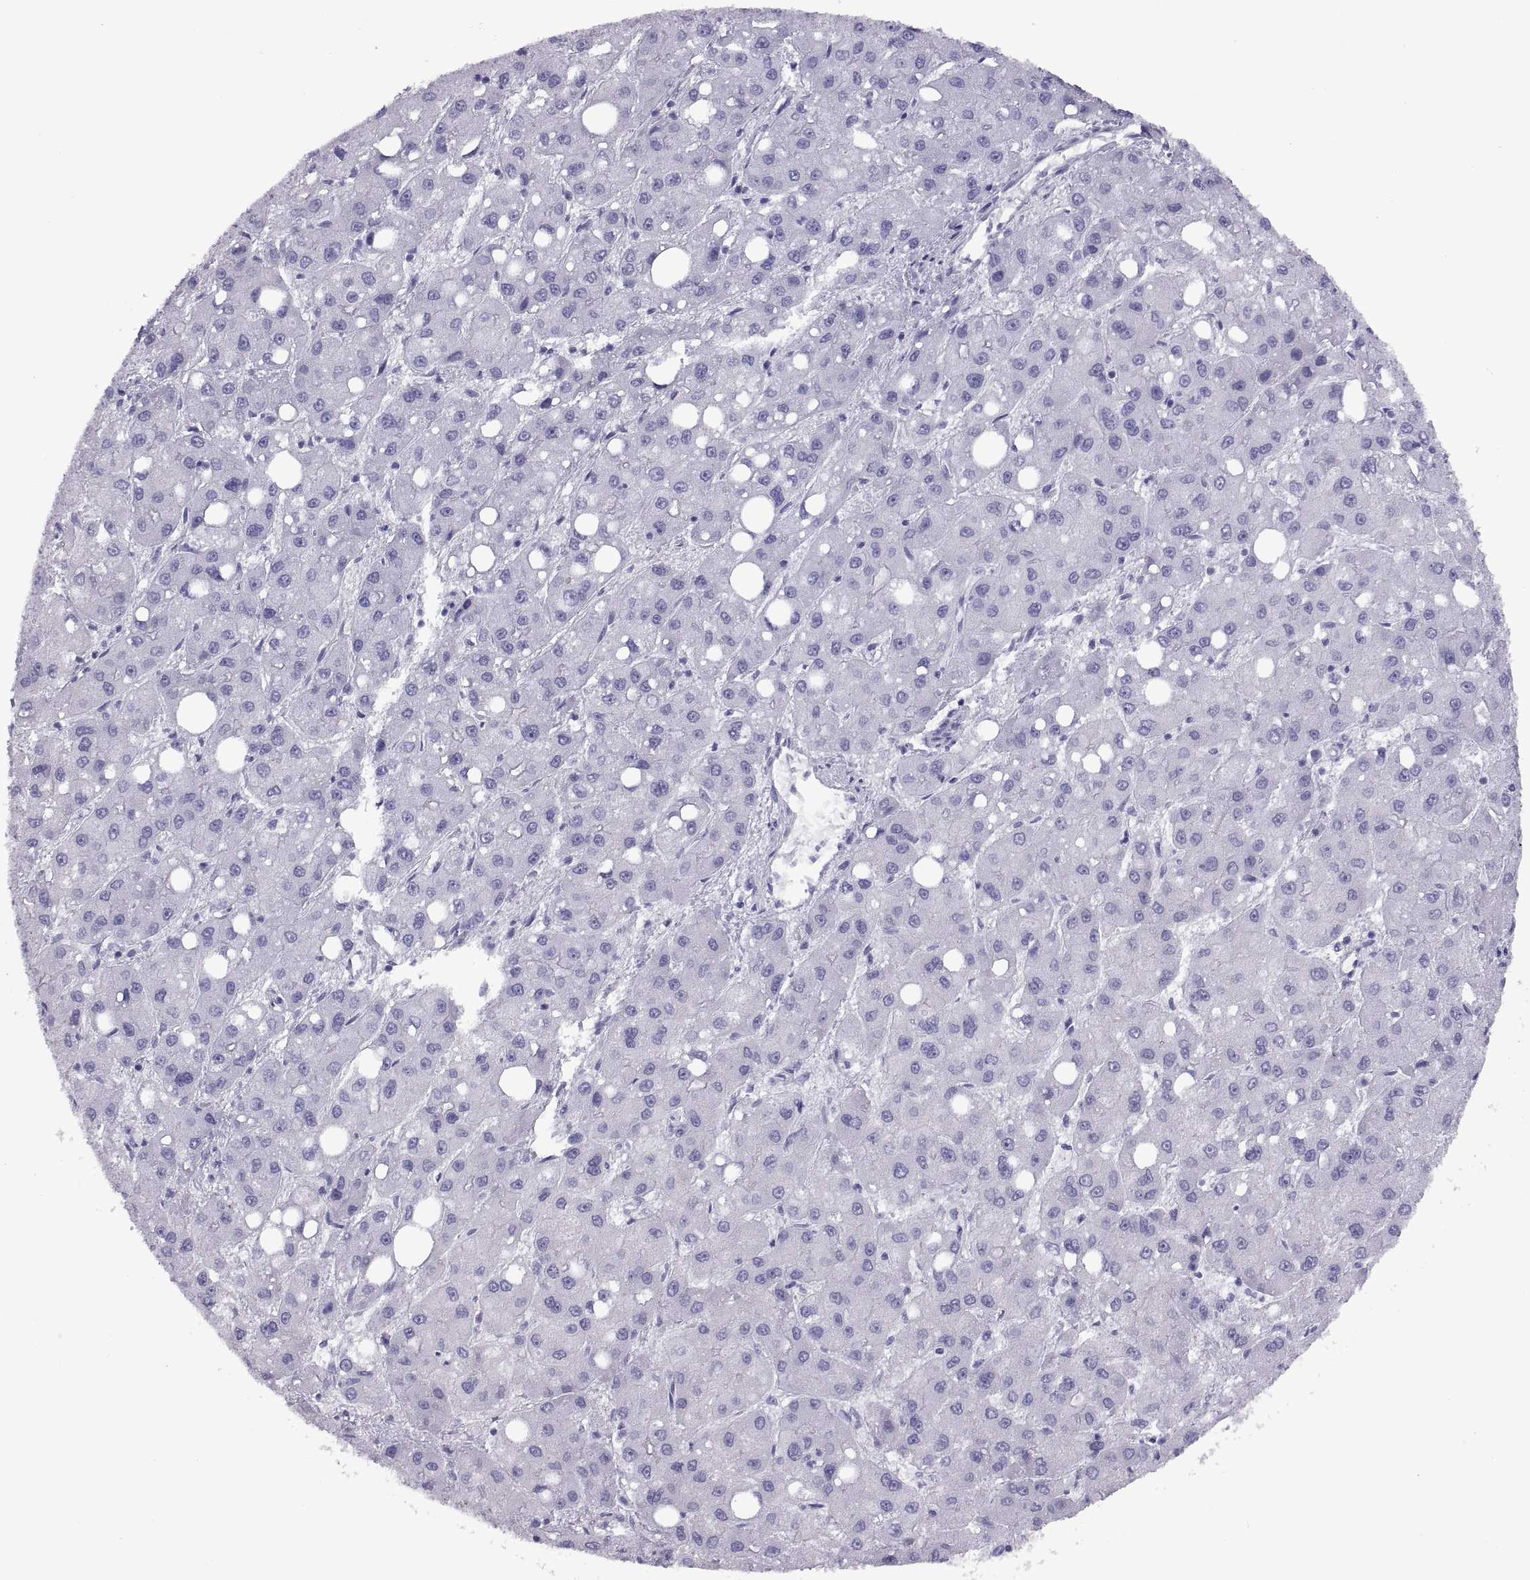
{"staining": {"intensity": "negative", "quantity": "none", "location": "none"}, "tissue": "liver cancer", "cell_type": "Tumor cells", "image_type": "cancer", "snomed": [{"axis": "morphology", "description": "Carcinoma, Hepatocellular, NOS"}, {"axis": "topography", "description": "Liver"}], "caption": "Immunohistochemical staining of human liver hepatocellular carcinoma displays no significant positivity in tumor cells.", "gene": "RGS20", "patient": {"sex": "male", "age": 73}}